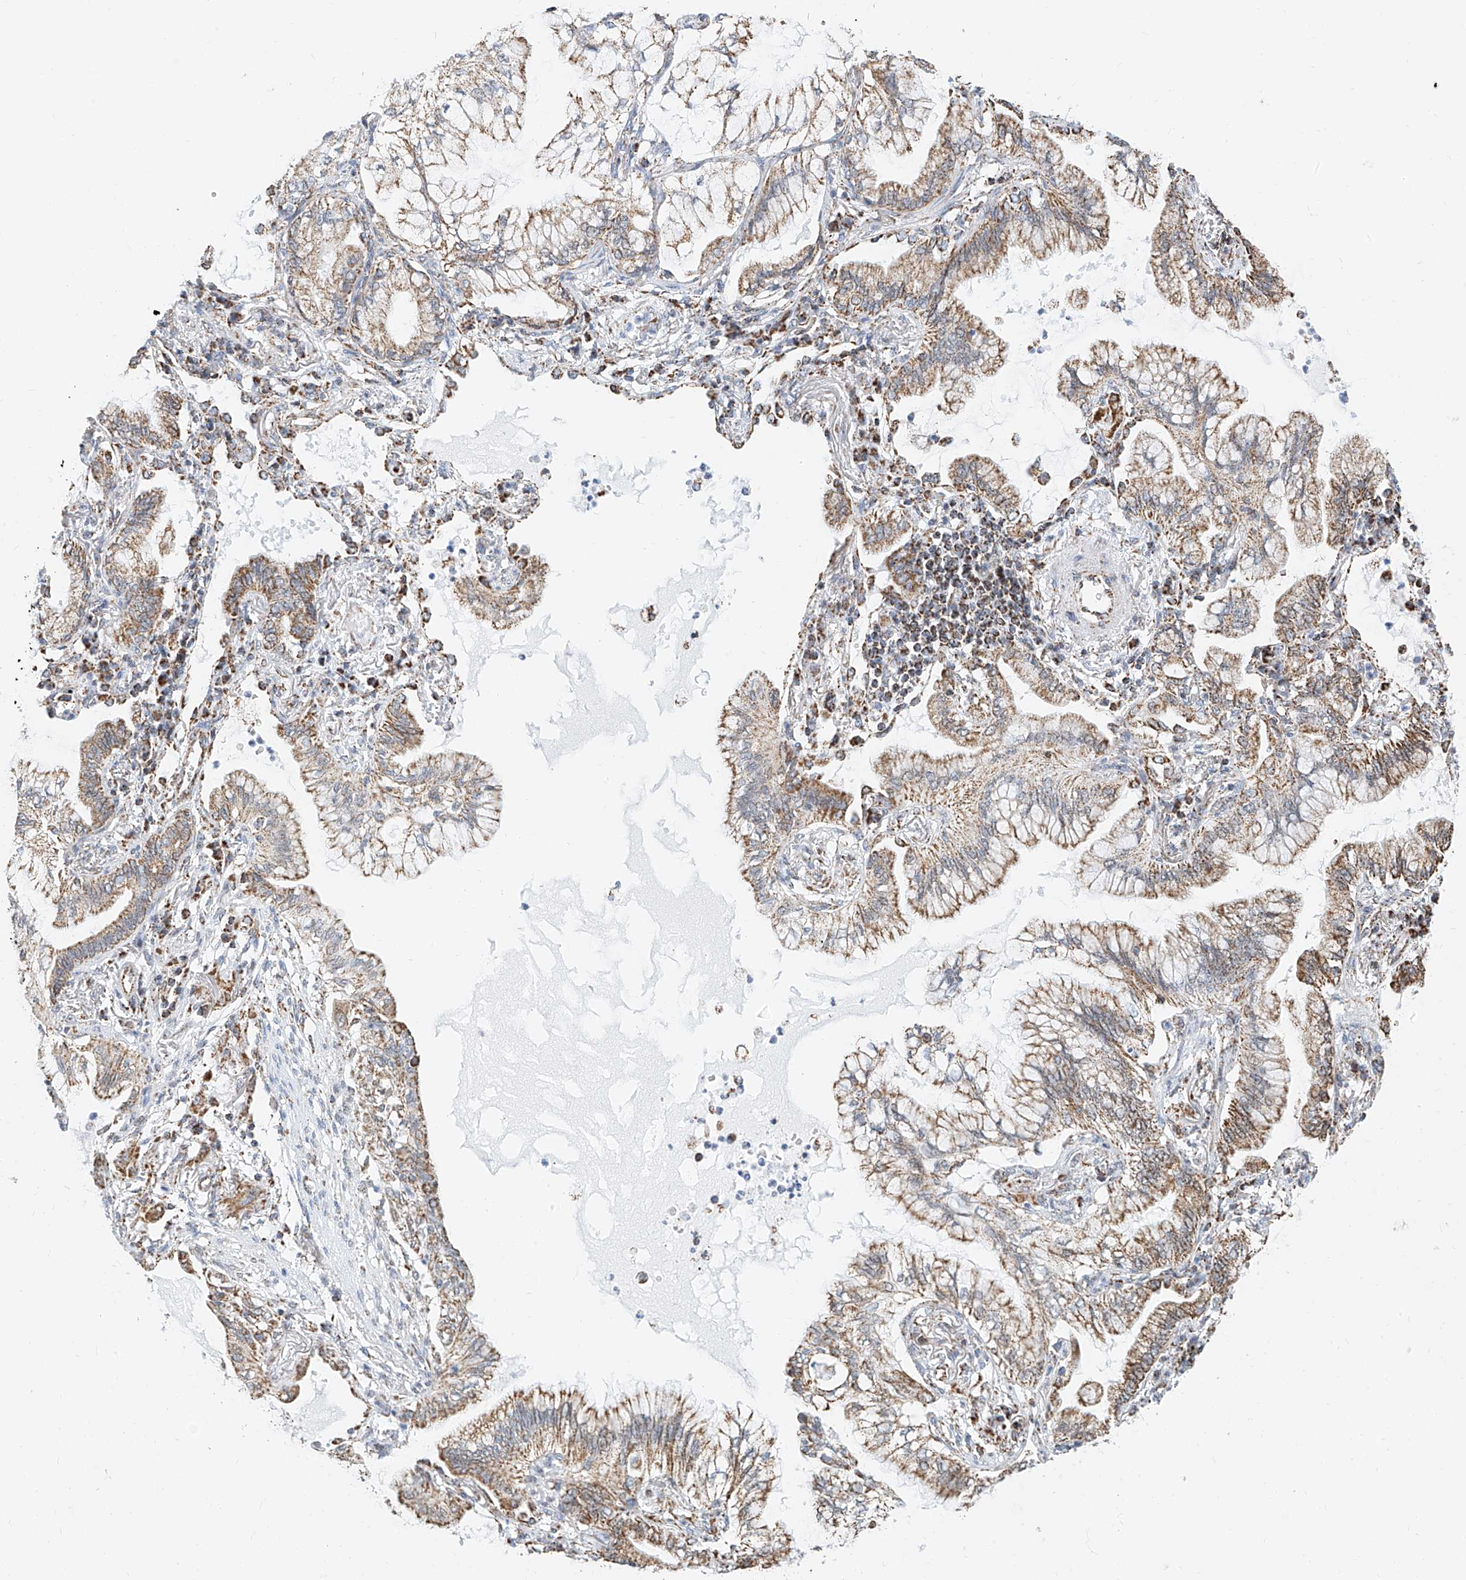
{"staining": {"intensity": "moderate", "quantity": ">75%", "location": "cytoplasmic/membranous"}, "tissue": "lung cancer", "cell_type": "Tumor cells", "image_type": "cancer", "snomed": [{"axis": "morphology", "description": "Adenocarcinoma, NOS"}, {"axis": "topography", "description": "Lung"}], "caption": "Protein analysis of lung cancer tissue exhibits moderate cytoplasmic/membranous staining in about >75% of tumor cells.", "gene": "NALCN", "patient": {"sex": "female", "age": 70}}